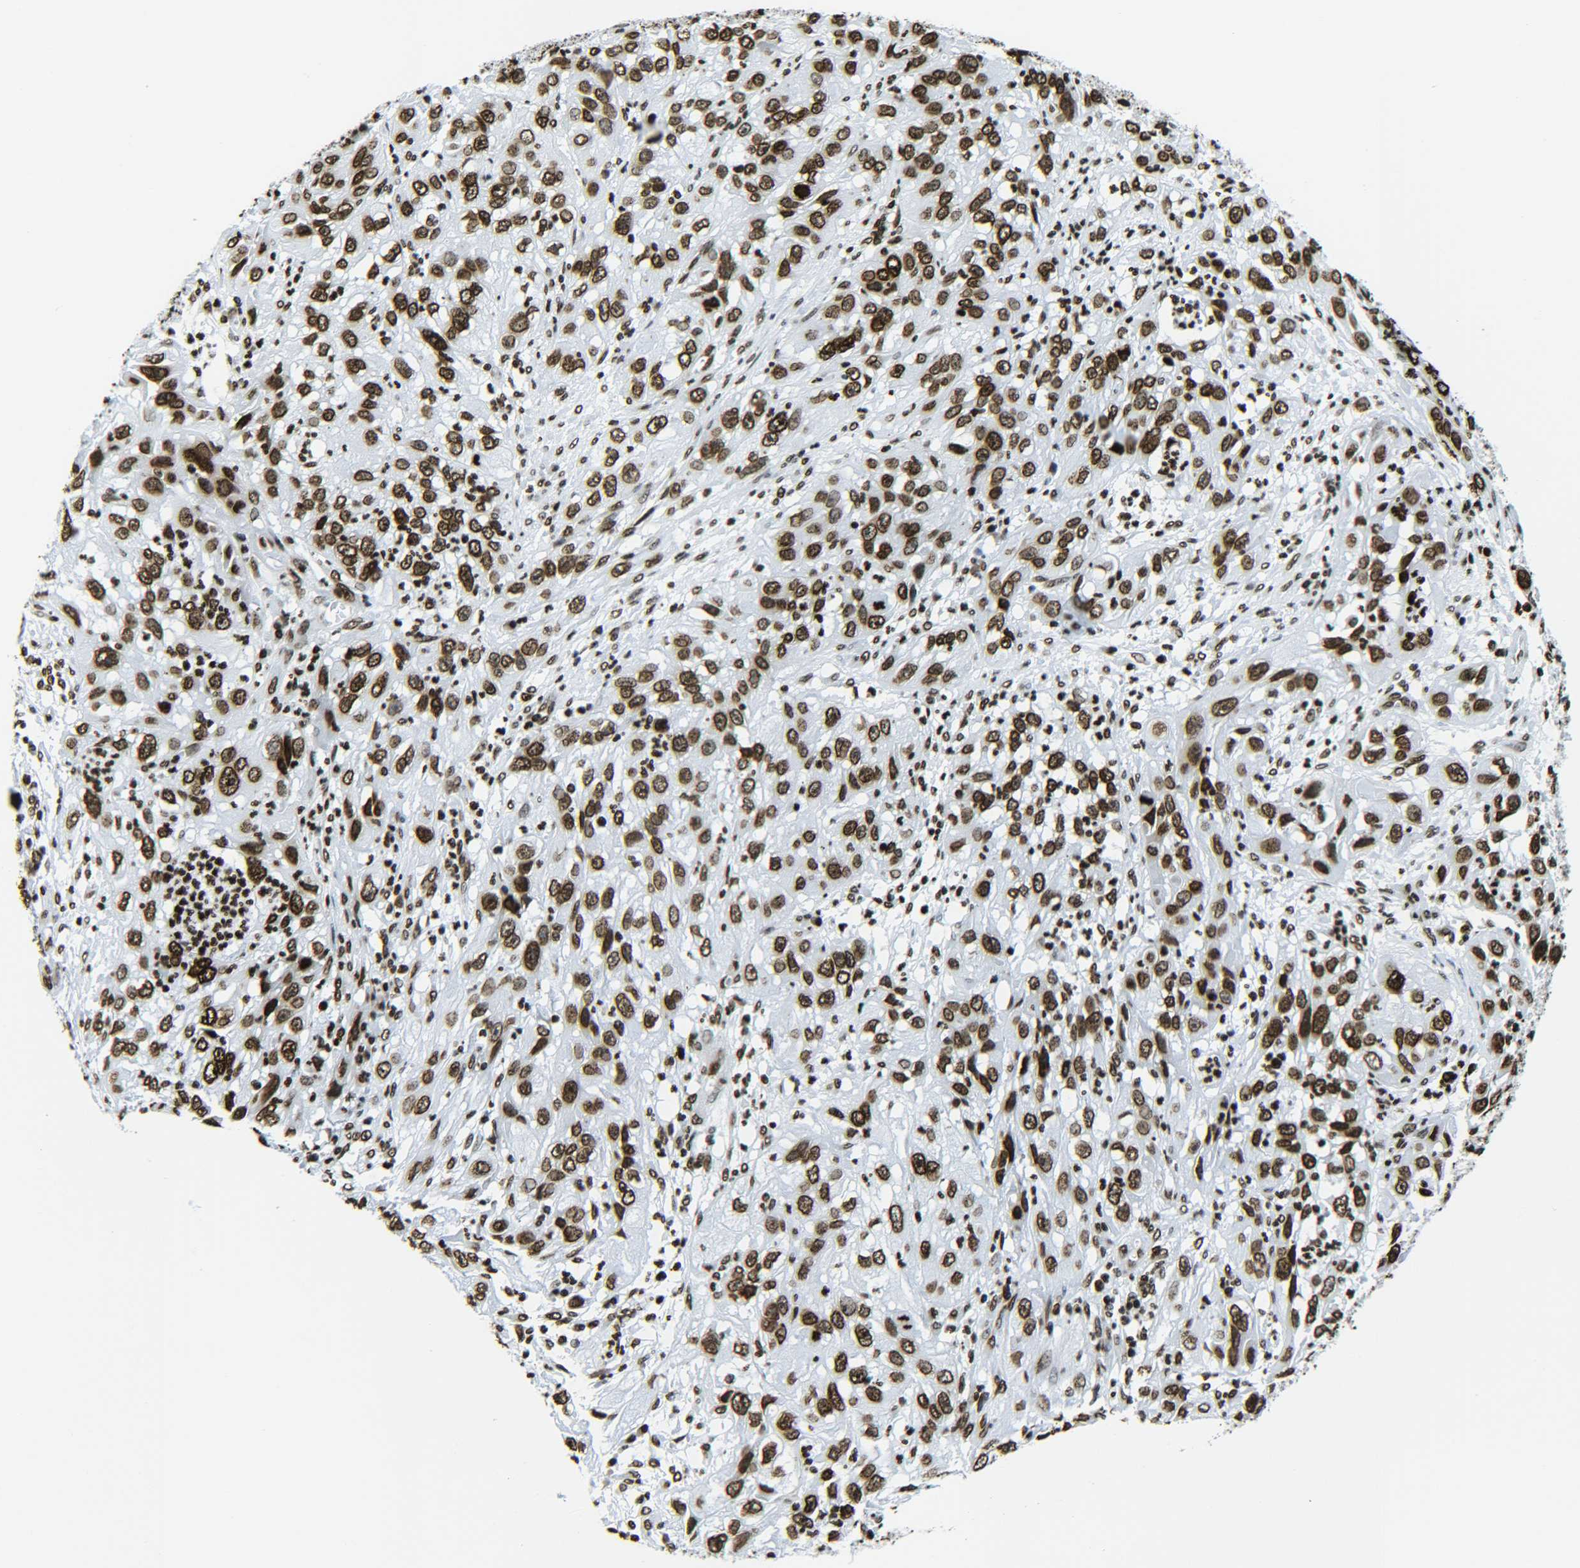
{"staining": {"intensity": "moderate", "quantity": ">75%", "location": "nuclear"}, "tissue": "cervical cancer", "cell_type": "Tumor cells", "image_type": "cancer", "snomed": [{"axis": "morphology", "description": "Squamous cell carcinoma, NOS"}, {"axis": "topography", "description": "Cervix"}], "caption": "IHC (DAB) staining of human cervical squamous cell carcinoma exhibits moderate nuclear protein staining in about >75% of tumor cells.", "gene": "H2AX", "patient": {"sex": "female", "age": 32}}